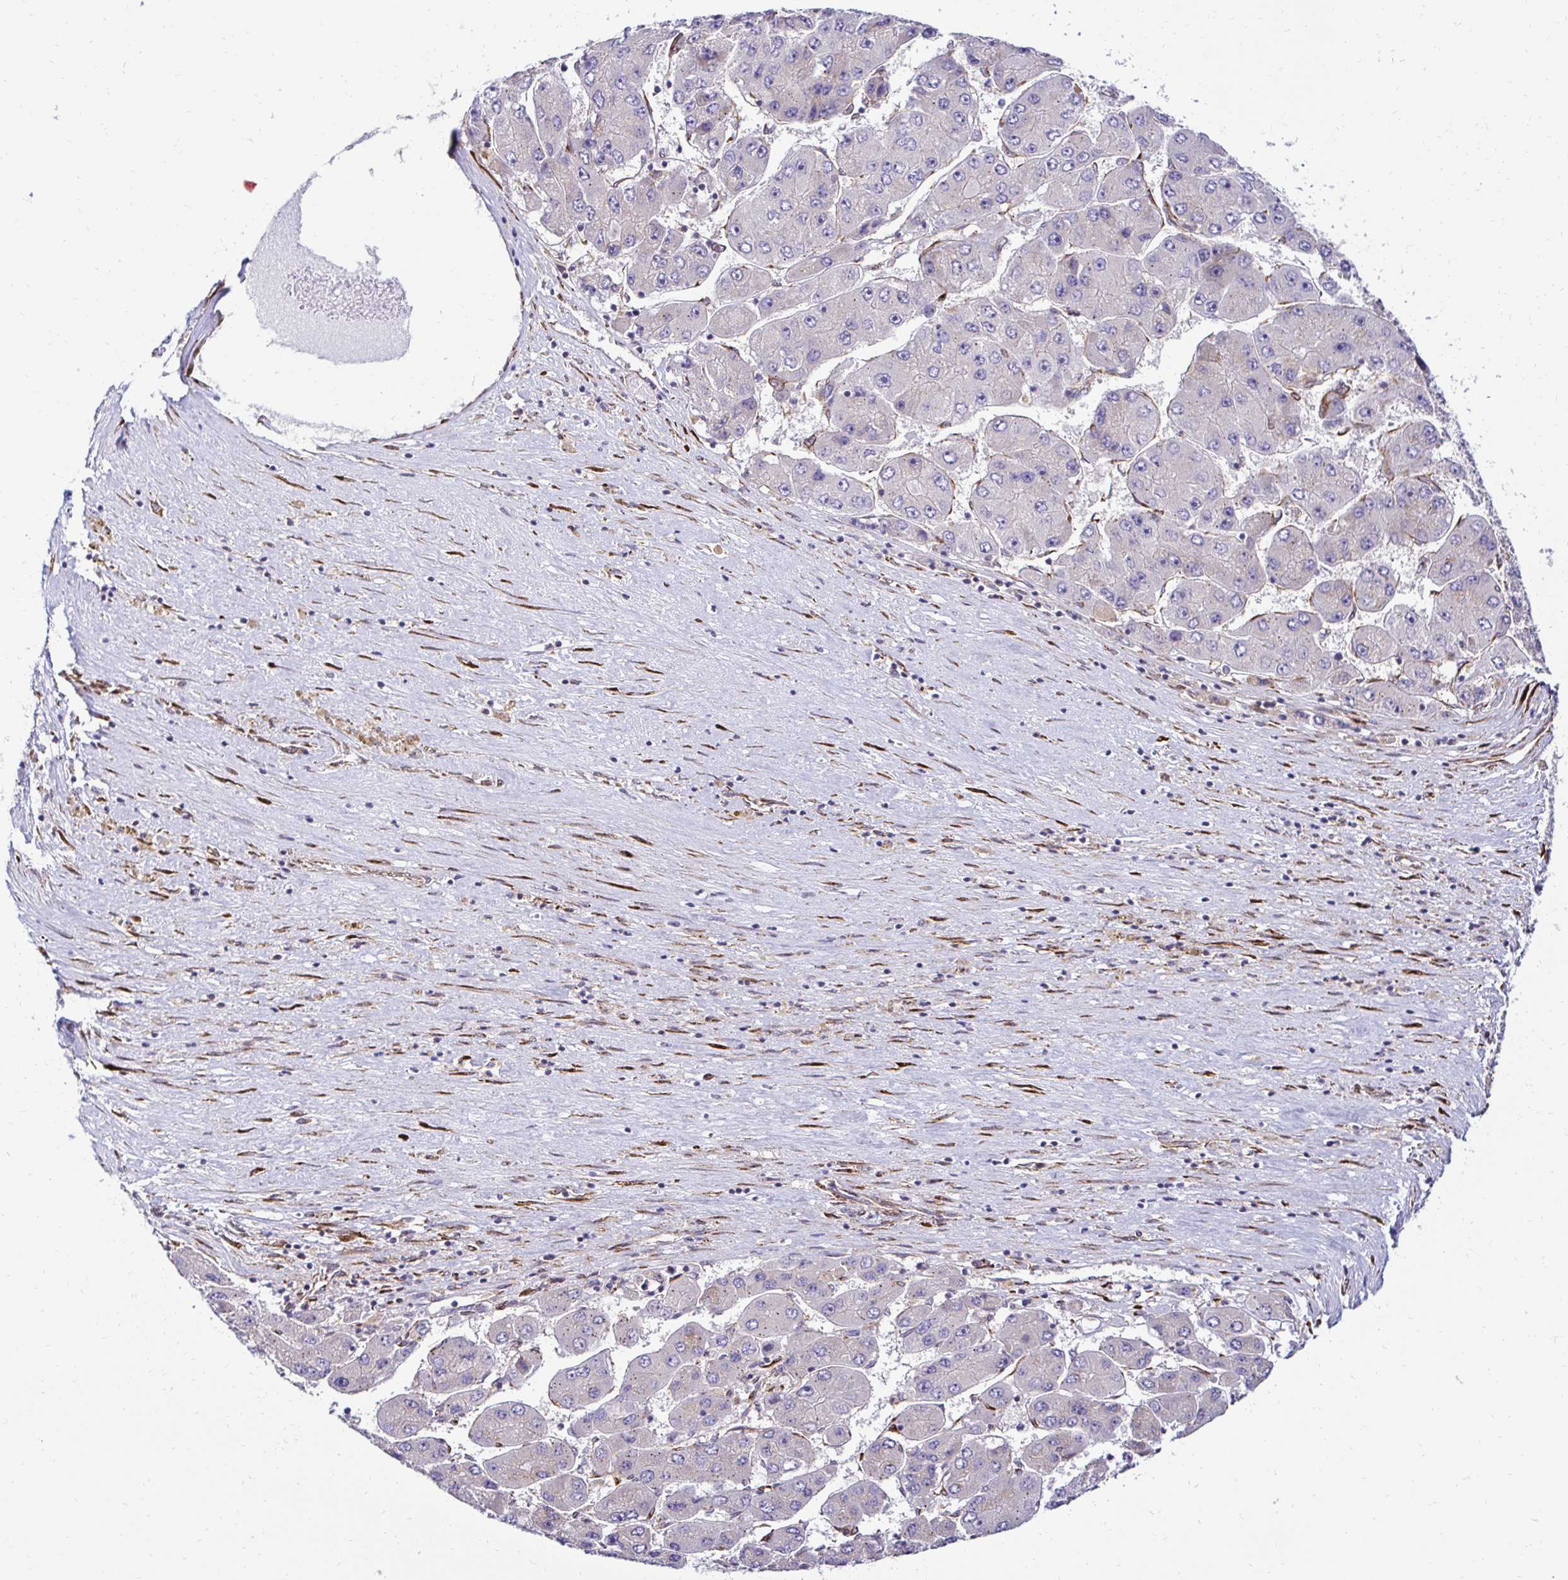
{"staining": {"intensity": "negative", "quantity": "none", "location": "none"}, "tissue": "liver cancer", "cell_type": "Tumor cells", "image_type": "cancer", "snomed": [{"axis": "morphology", "description": "Carcinoma, Hepatocellular, NOS"}, {"axis": "topography", "description": "Liver"}], "caption": "Immunohistochemistry (IHC) micrograph of neoplastic tissue: human liver cancer (hepatocellular carcinoma) stained with DAB shows no significant protein positivity in tumor cells.", "gene": "HPS1", "patient": {"sex": "female", "age": 61}}